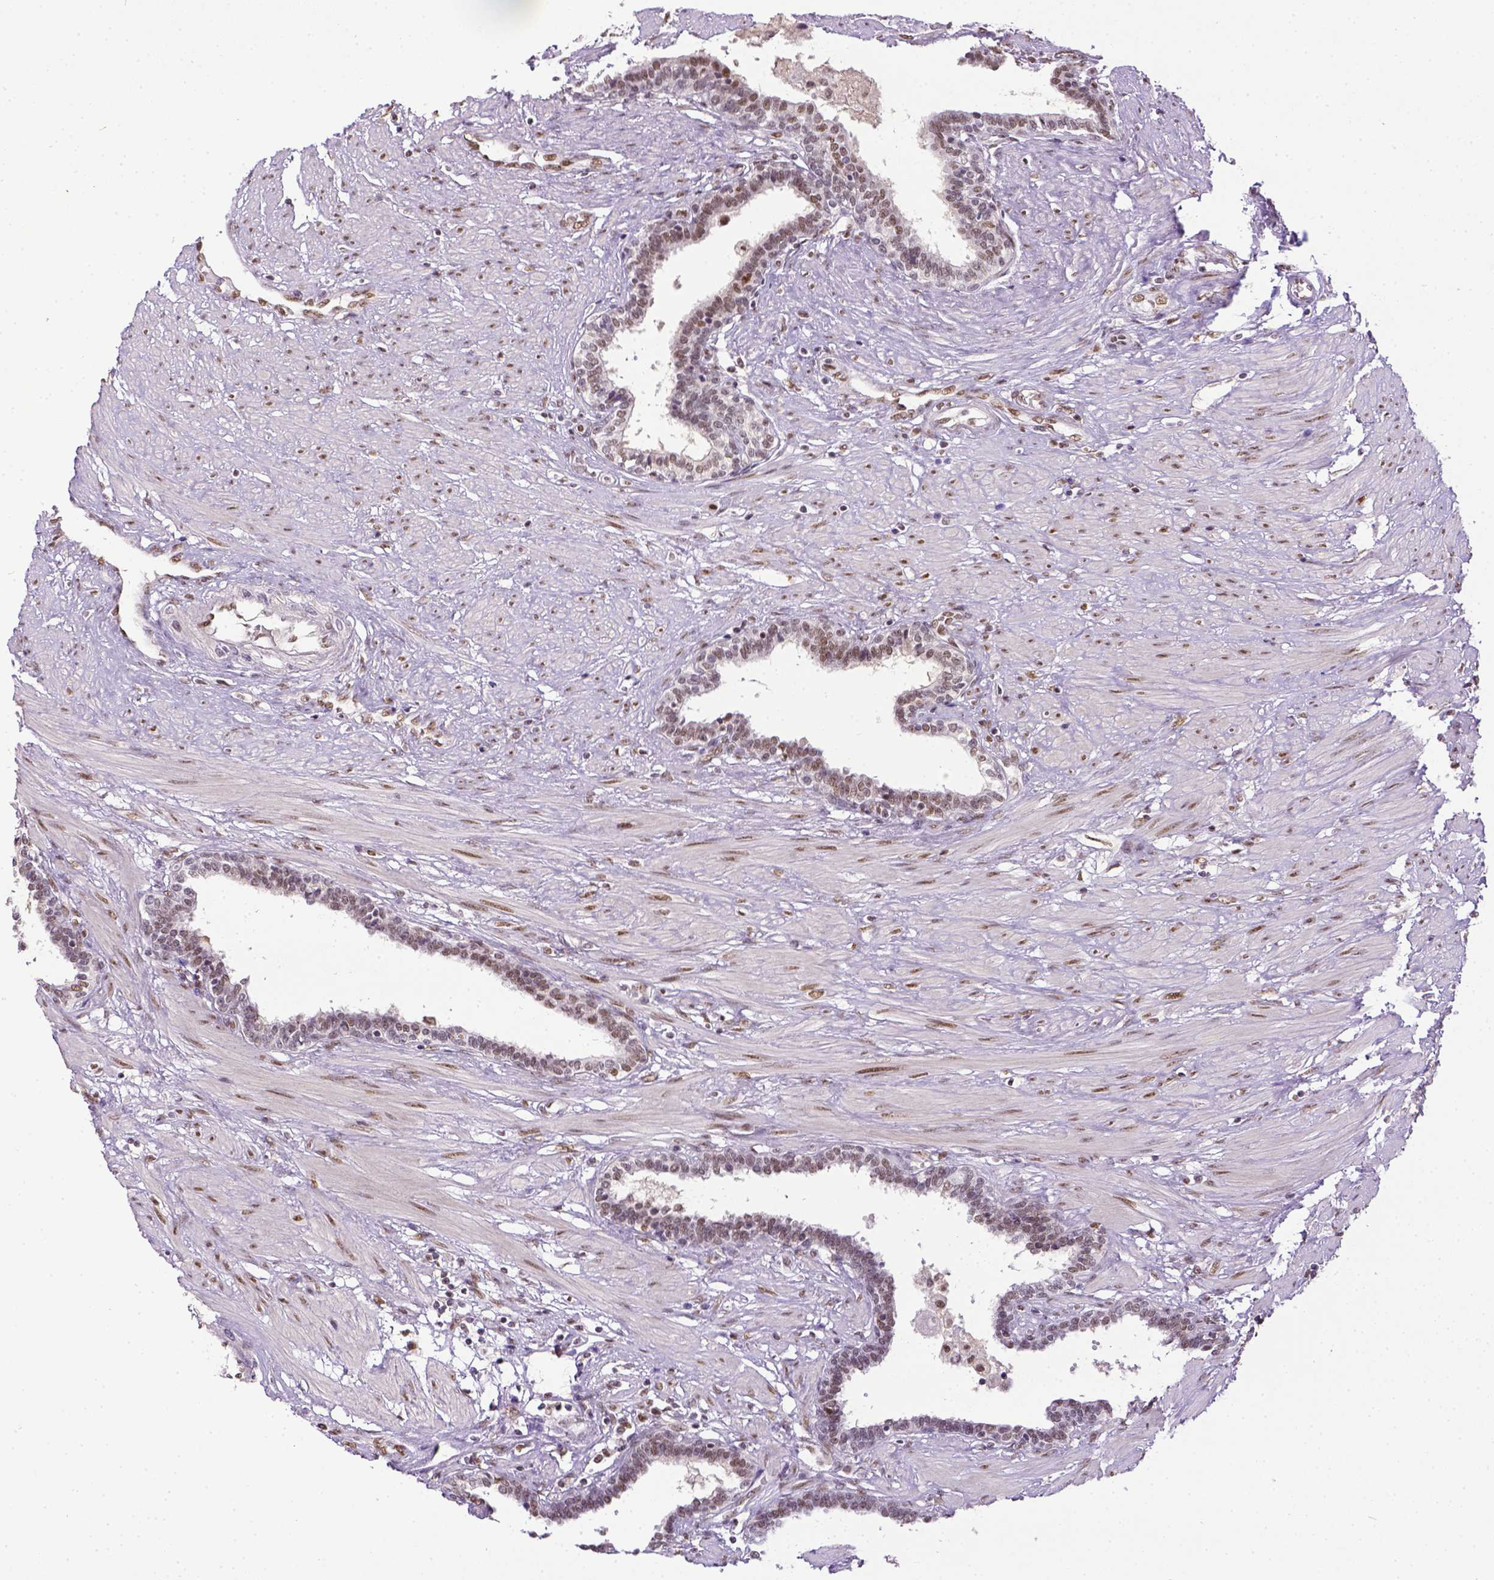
{"staining": {"intensity": "weak", "quantity": ">75%", "location": "nuclear"}, "tissue": "prostate", "cell_type": "Glandular cells", "image_type": "normal", "snomed": [{"axis": "morphology", "description": "Normal tissue, NOS"}, {"axis": "topography", "description": "Prostate"}], "caption": "This is a photomicrograph of immunohistochemistry (IHC) staining of normal prostate, which shows weak expression in the nuclear of glandular cells.", "gene": "ERCC1", "patient": {"sex": "male", "age": 55}}